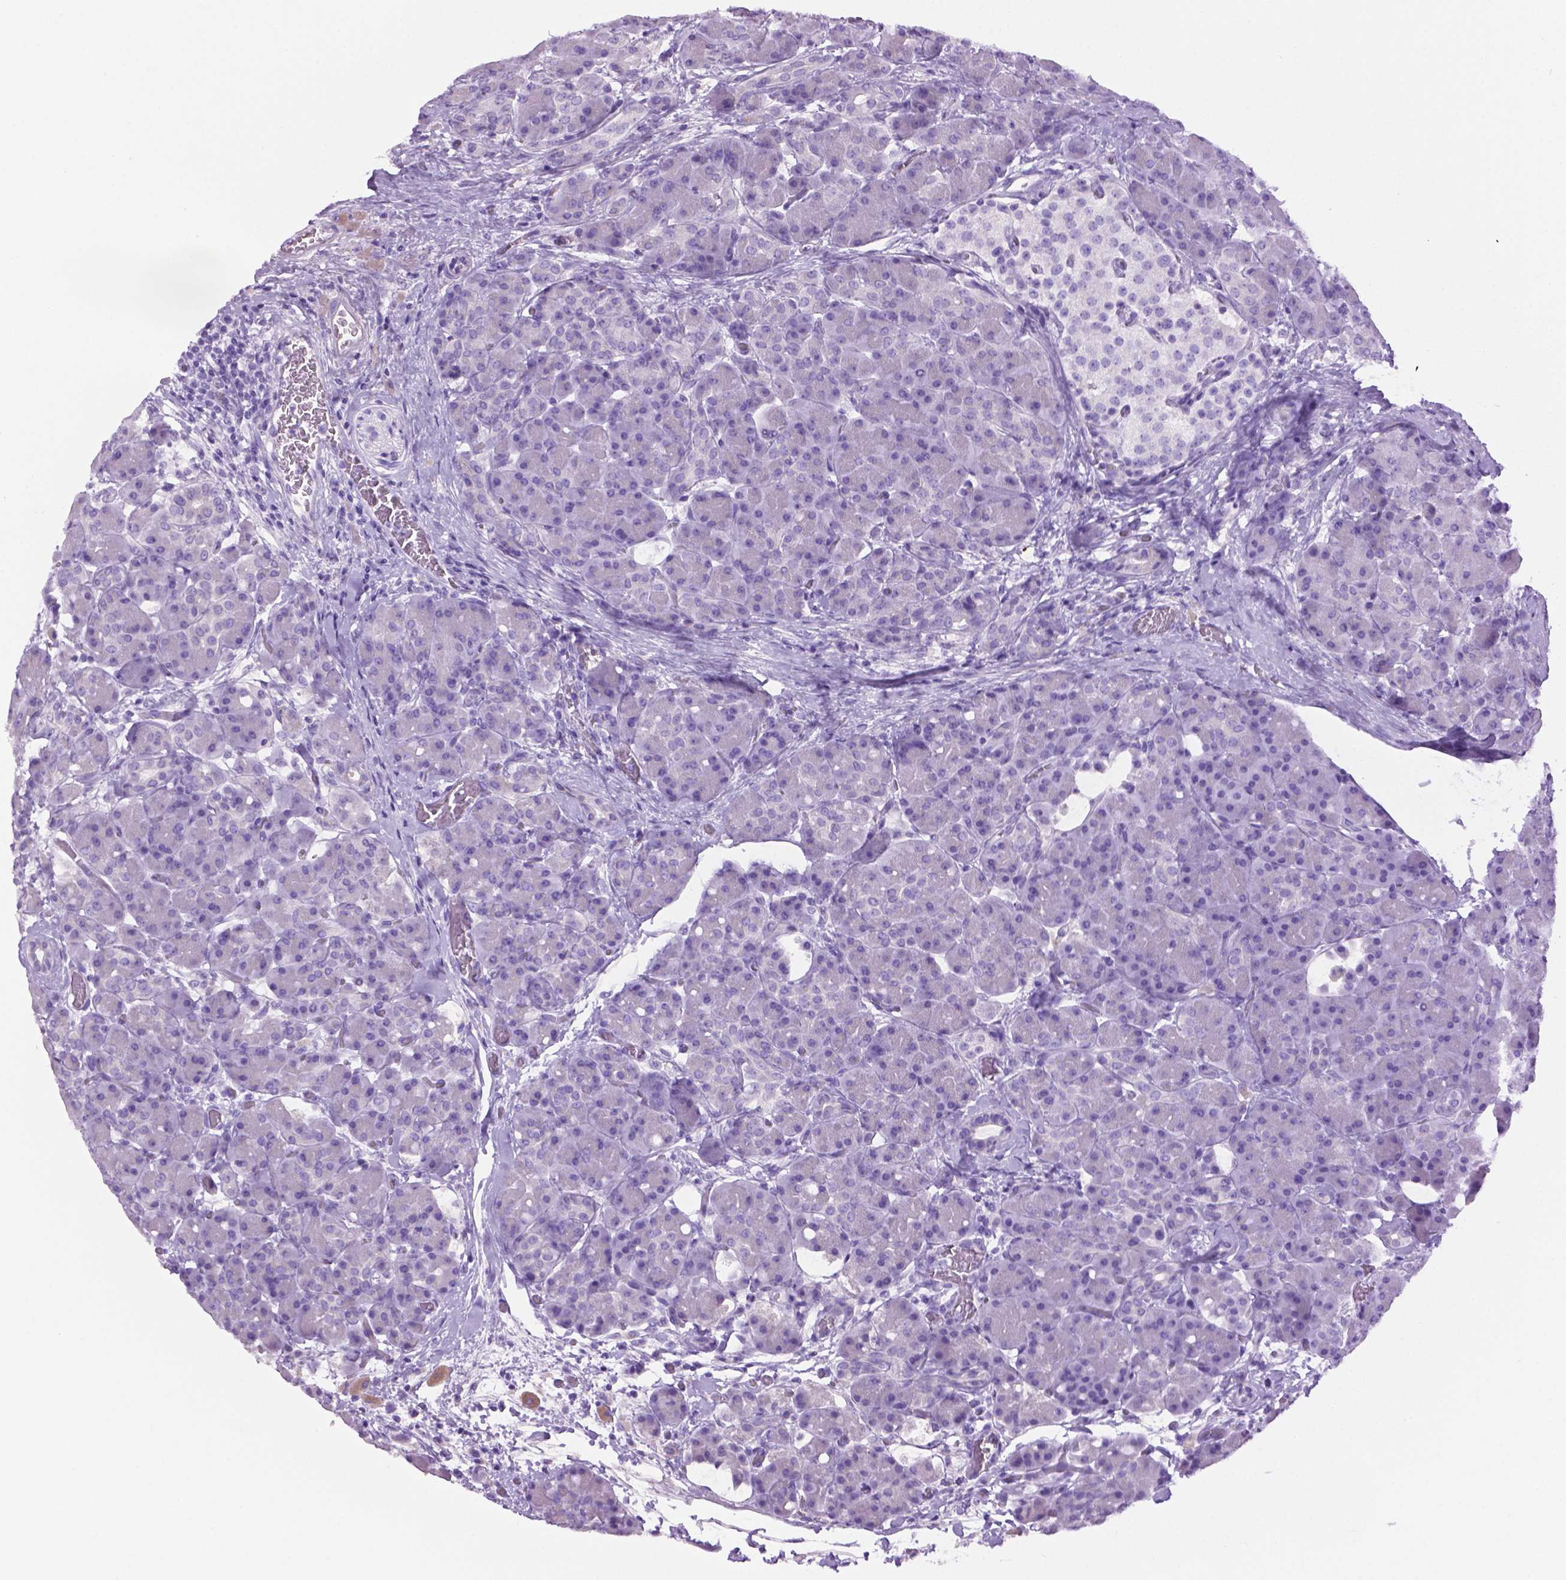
{"staining": {"intensity": "negative", "quantity": "none", "location": "none"}, "tissue": "pancreas", "cell_type": "Exocrine glandular cells", "image_type": "normal", "snomed": [{"axis": "morphology", "description": "Normal tissue, NOS"}, {"axis": "topography", "description": "Pancreas"}], "caption": "This photomicrograph is of benign pancreas stained with immunohistochemistry (IHC) to label a protein in brown with the nuclei are counter-stained blue. There is no staining in exocrine glandular cells. The staining is performed using DAB brown chromogen with nuclei counter-stained in using hematoxylin.", "gene": "LELP1", "patient": {"sex": "male", "age": 55}}